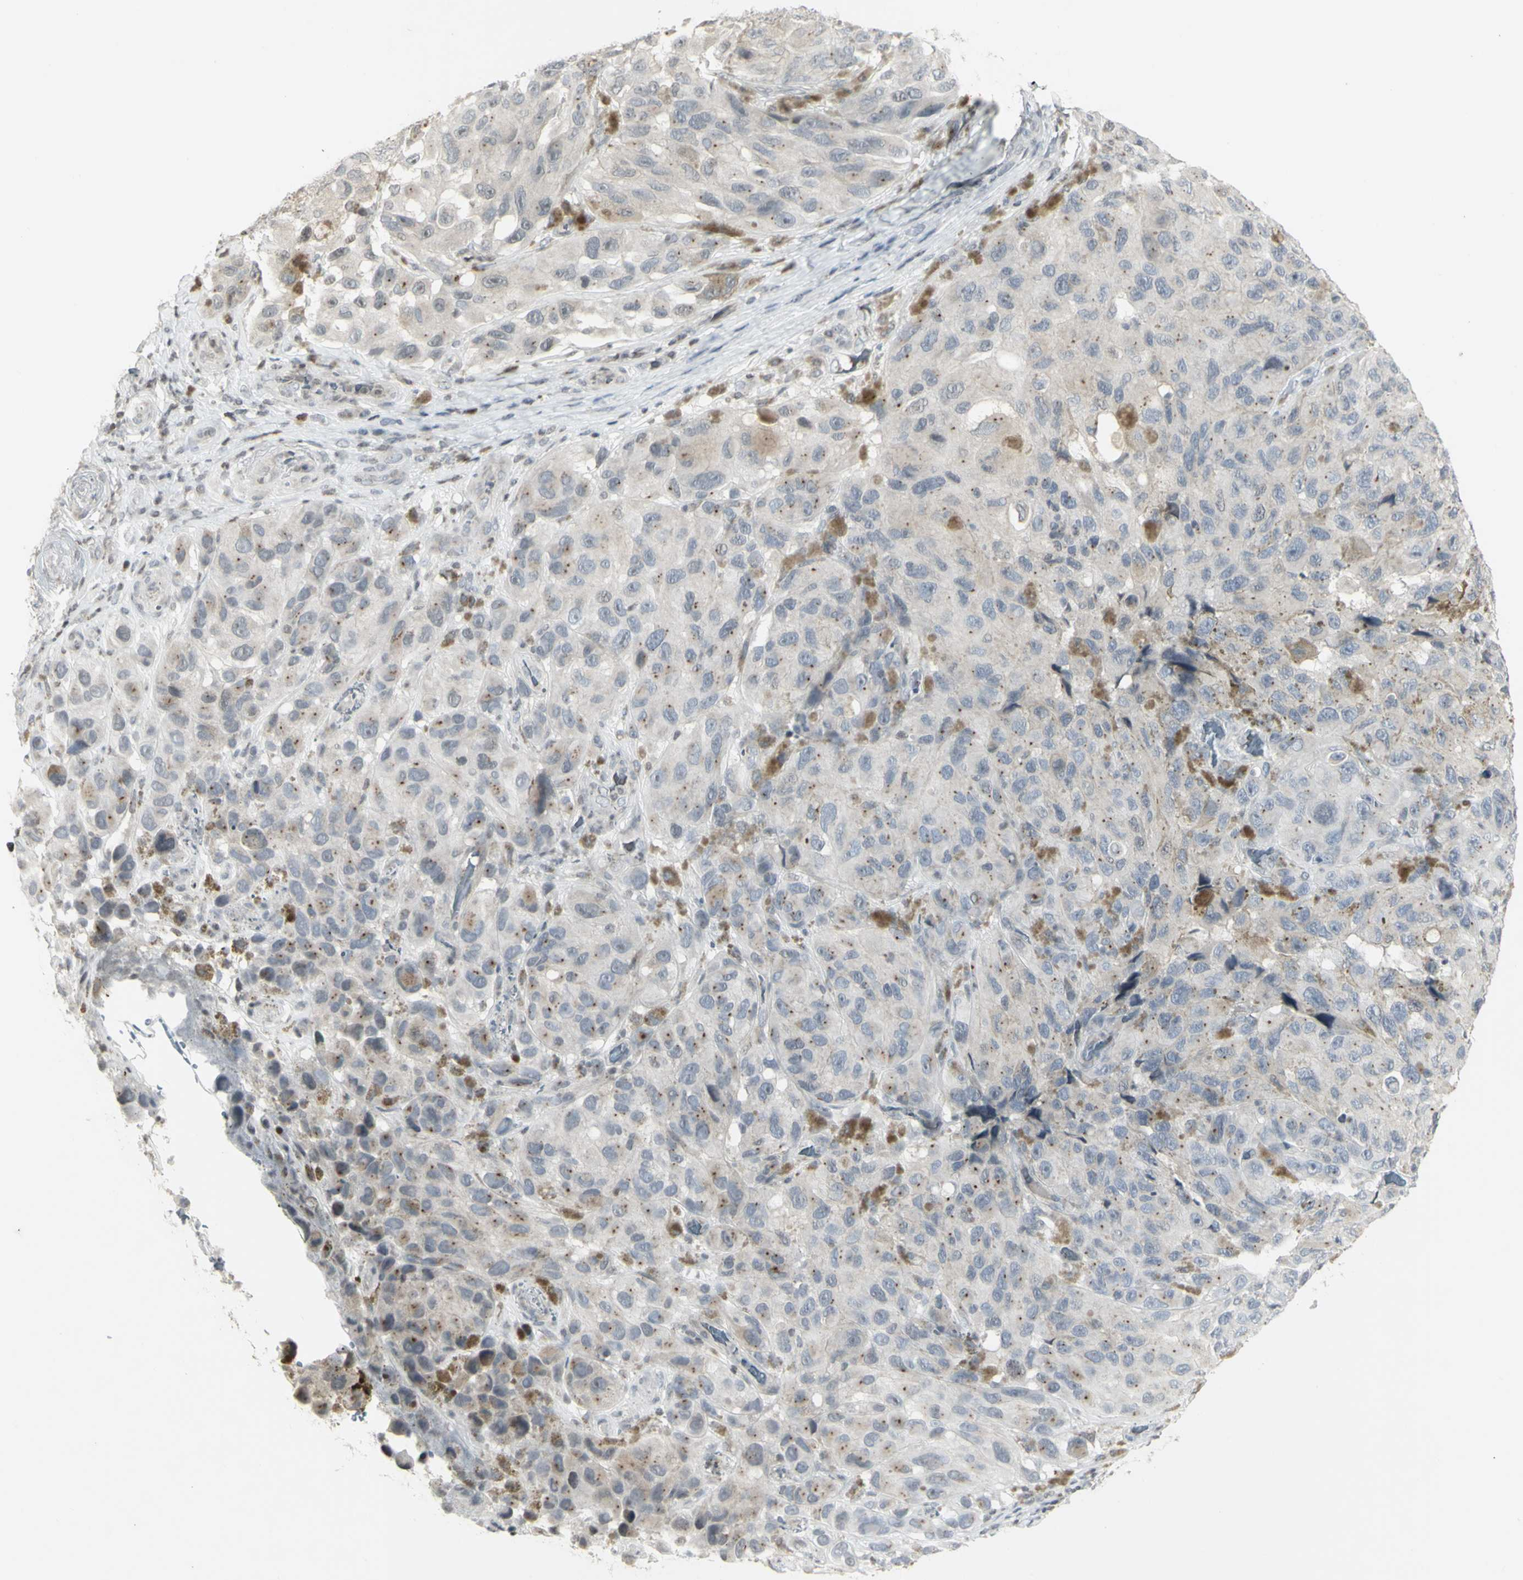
{"staining": {"intensity": "weak", "quantity": "<25%", "location": "cytoplasmic/membranous"}, "tissue": "melanoma", "cell_type": "Tumor cells", "image_type": "cancer", "snomed": [{"axis": "morphology", "description": "Malignant melanoma, NOS"}, {"axis": "topography", "description": "Skin"}], "caption": "Immunohistochemistry image of neoplastic tissue: melanoma stained with DAB displays no significant protein staining in tumor cells.", "gene": "MUC5AC", "patient": {"sex": "female", "age": 73}}